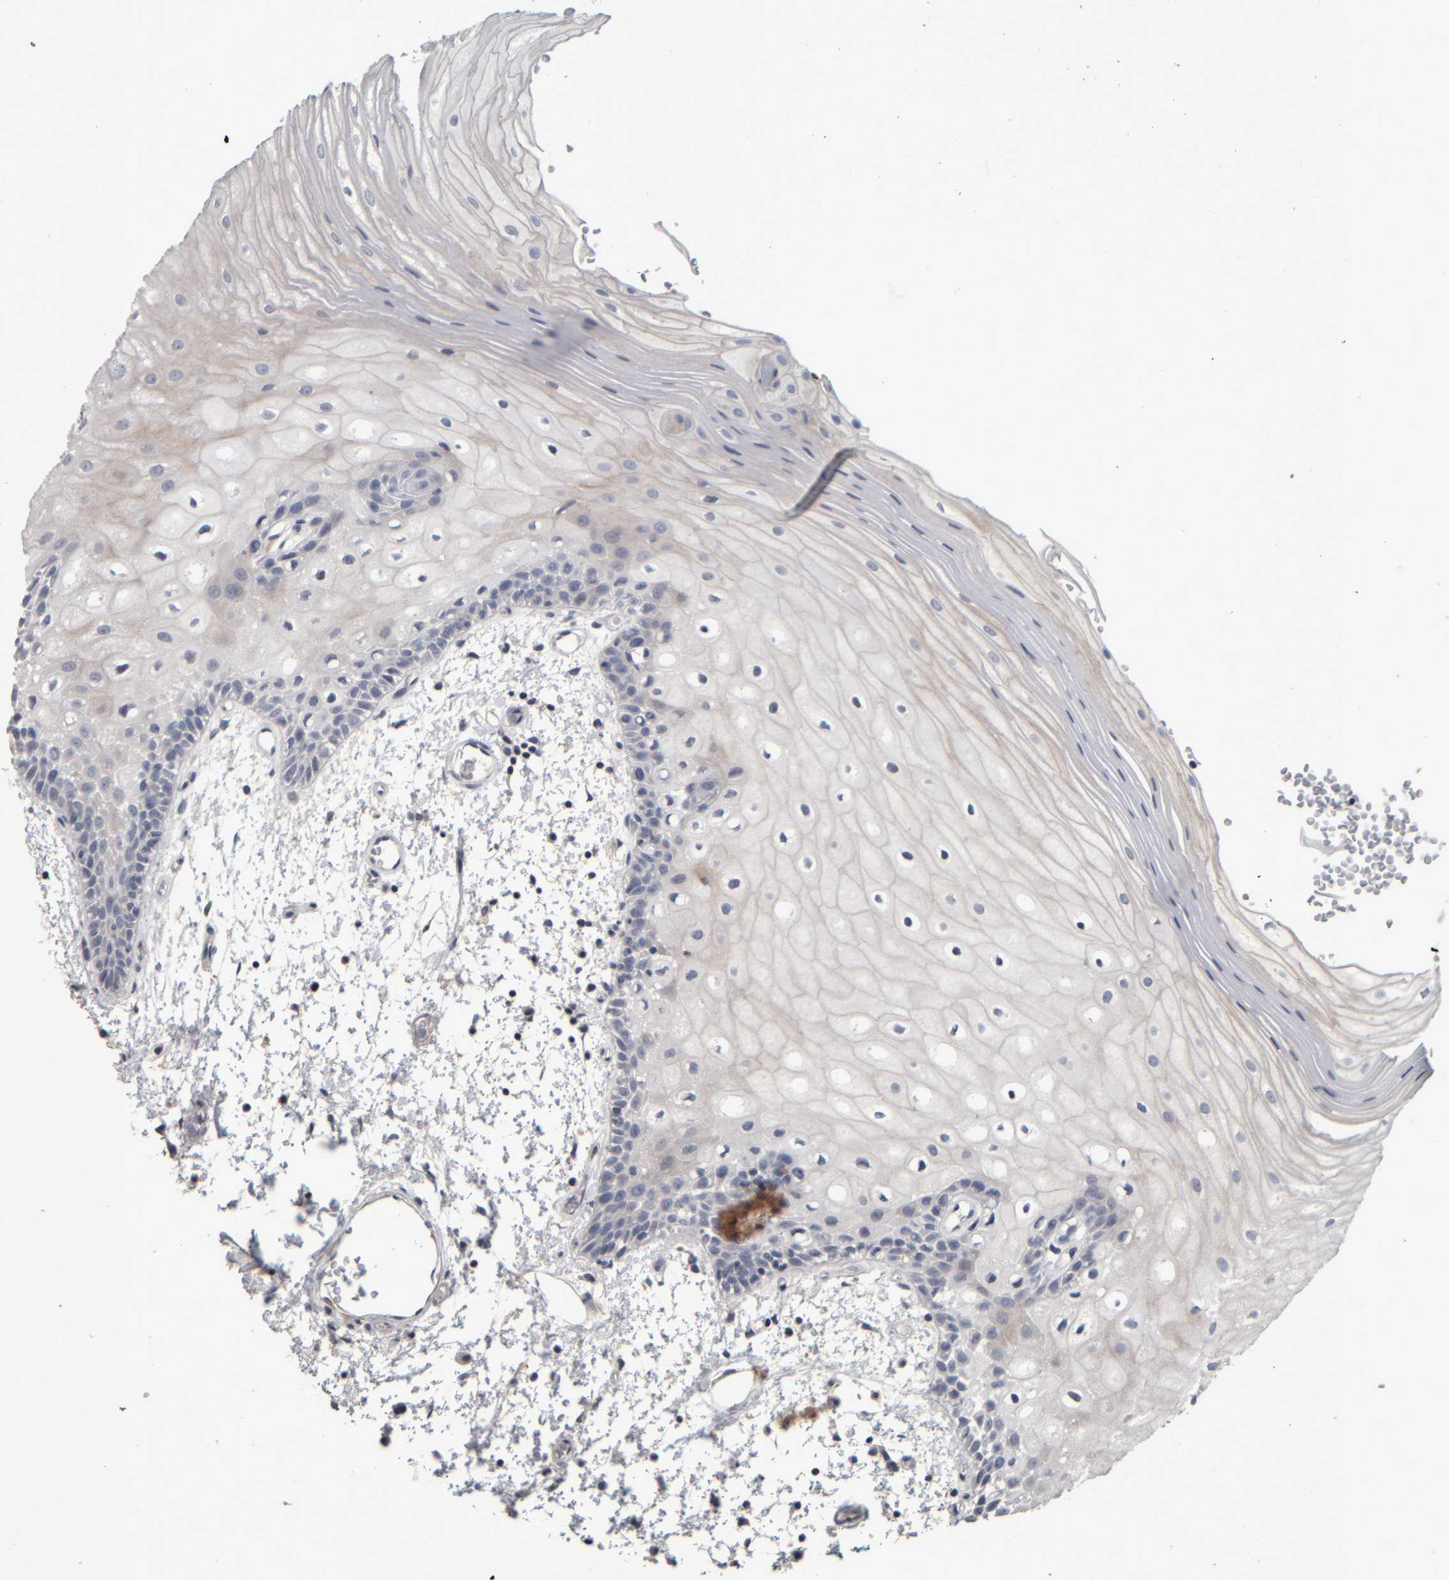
{"staining": {"intensity": "negative", "quantity": "none", "location": "none"}, "tissue": "oral mucosa", "cell_type": "Squamous epithelial cells", "image_type": "normal", "snomed": [{"axis": "morphology", "description": "Normal tissue, NOS"}, {"axis": "topography", "description": "Oral tissue"}], "caption": "A micrograph of oral mucosa stained for a protein demonstrates no brown staining in squamous epithelial cells. (Brightfield microscopy of DAB immunohistochemistry at high magnification).", "gene": "CAVIN4", "patient": {"sex": "male", "age": 52}}